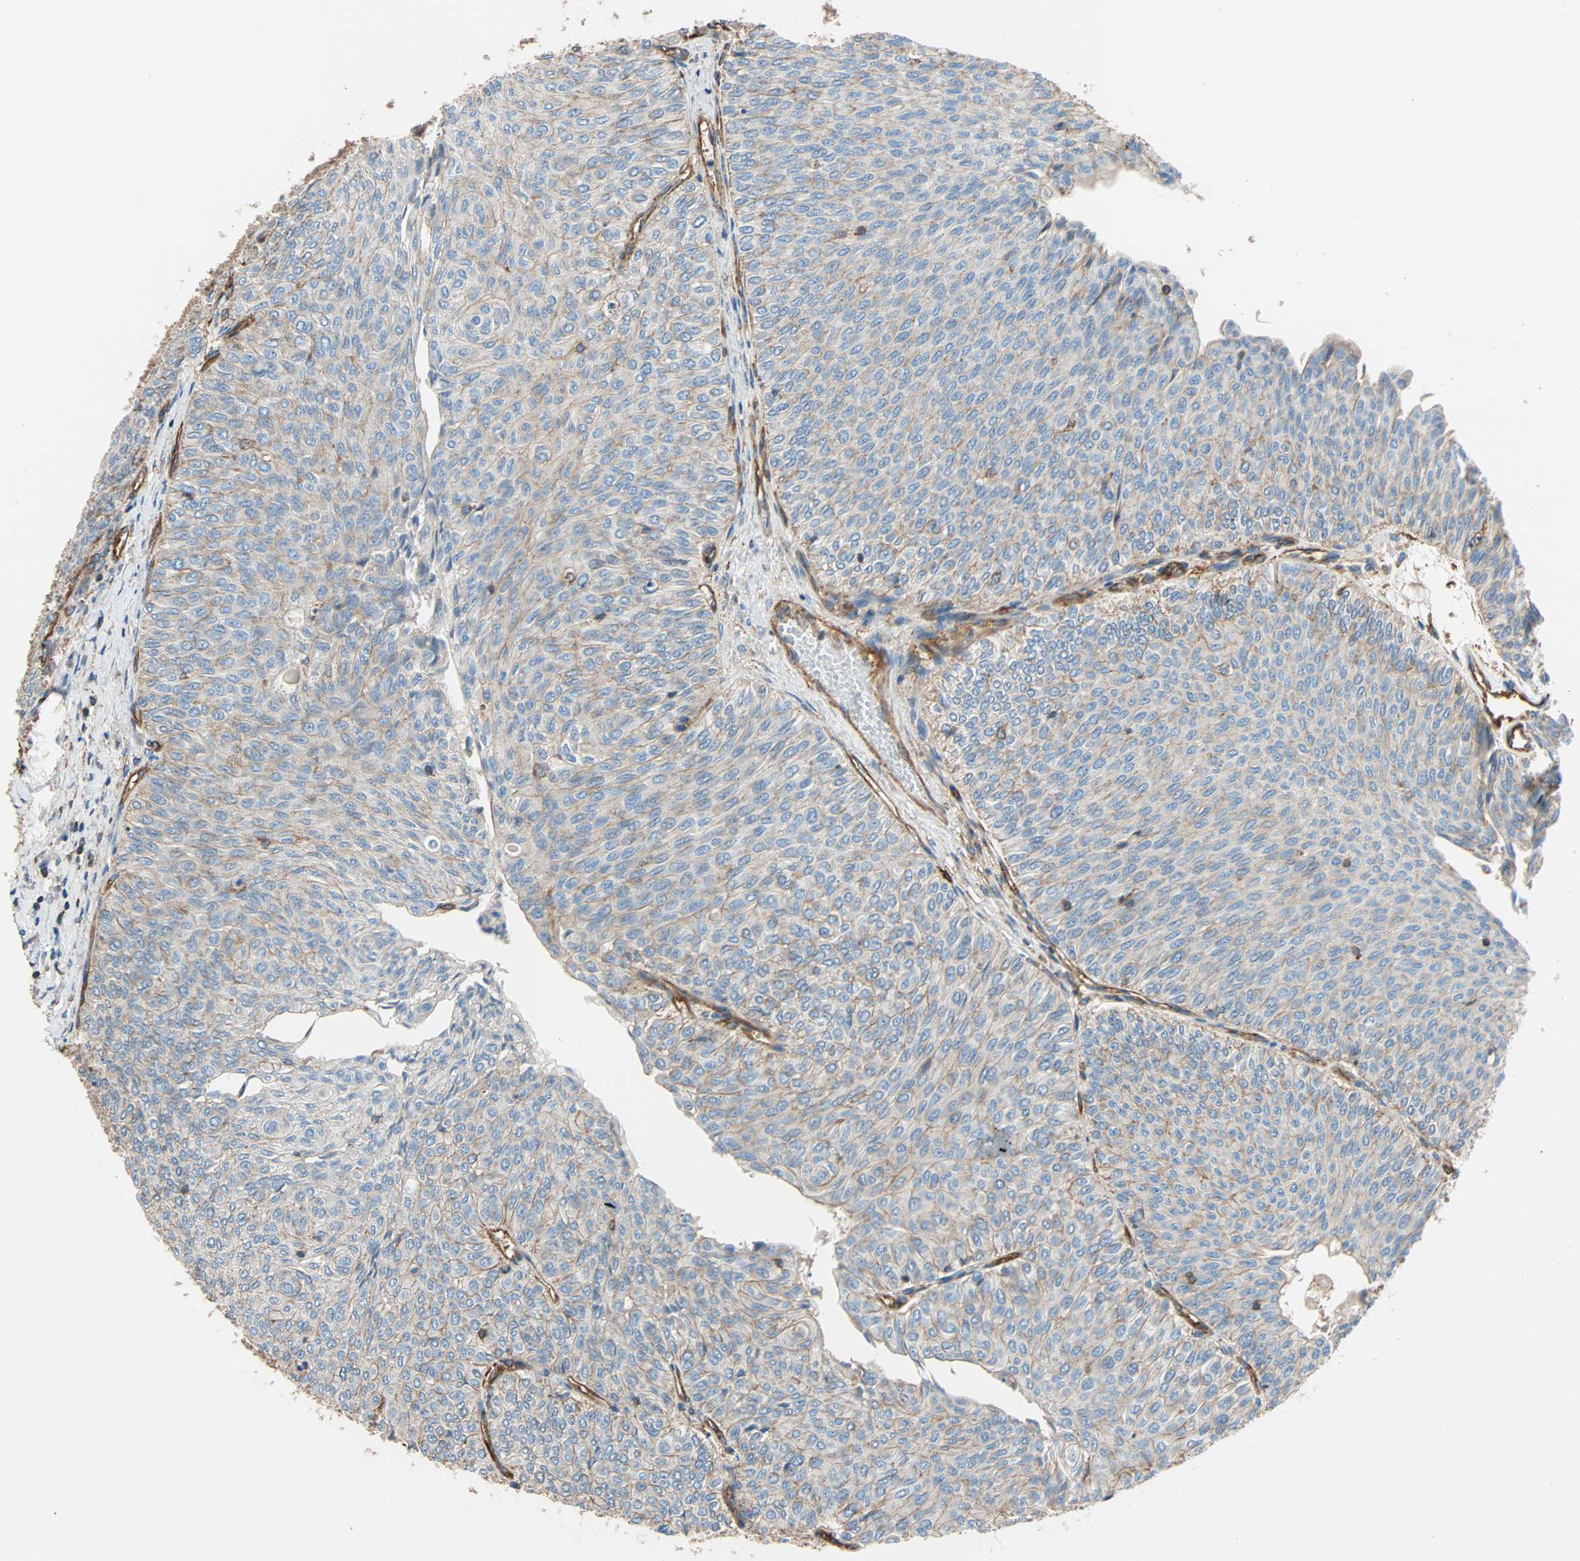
{"staining": {"intensity": "weak", "quantity": "<25%", "location": "cytoplasmic/membranous"}, "tissue": "urothelial cancer", "cell_type": "Tumor cells", "image_type": "cancer", "snomed": [{"axis": "morphology", "description": "Urothelial carcinoma, Low grade"}, {"axis": "topography", "description": "Urinary bladder"}], "caption": "A histopathology image of human urothelial cancer is negative for staining in tumor cells.", "gene": "GALNT10", "patient": {"sex": "male", "age": 78}}